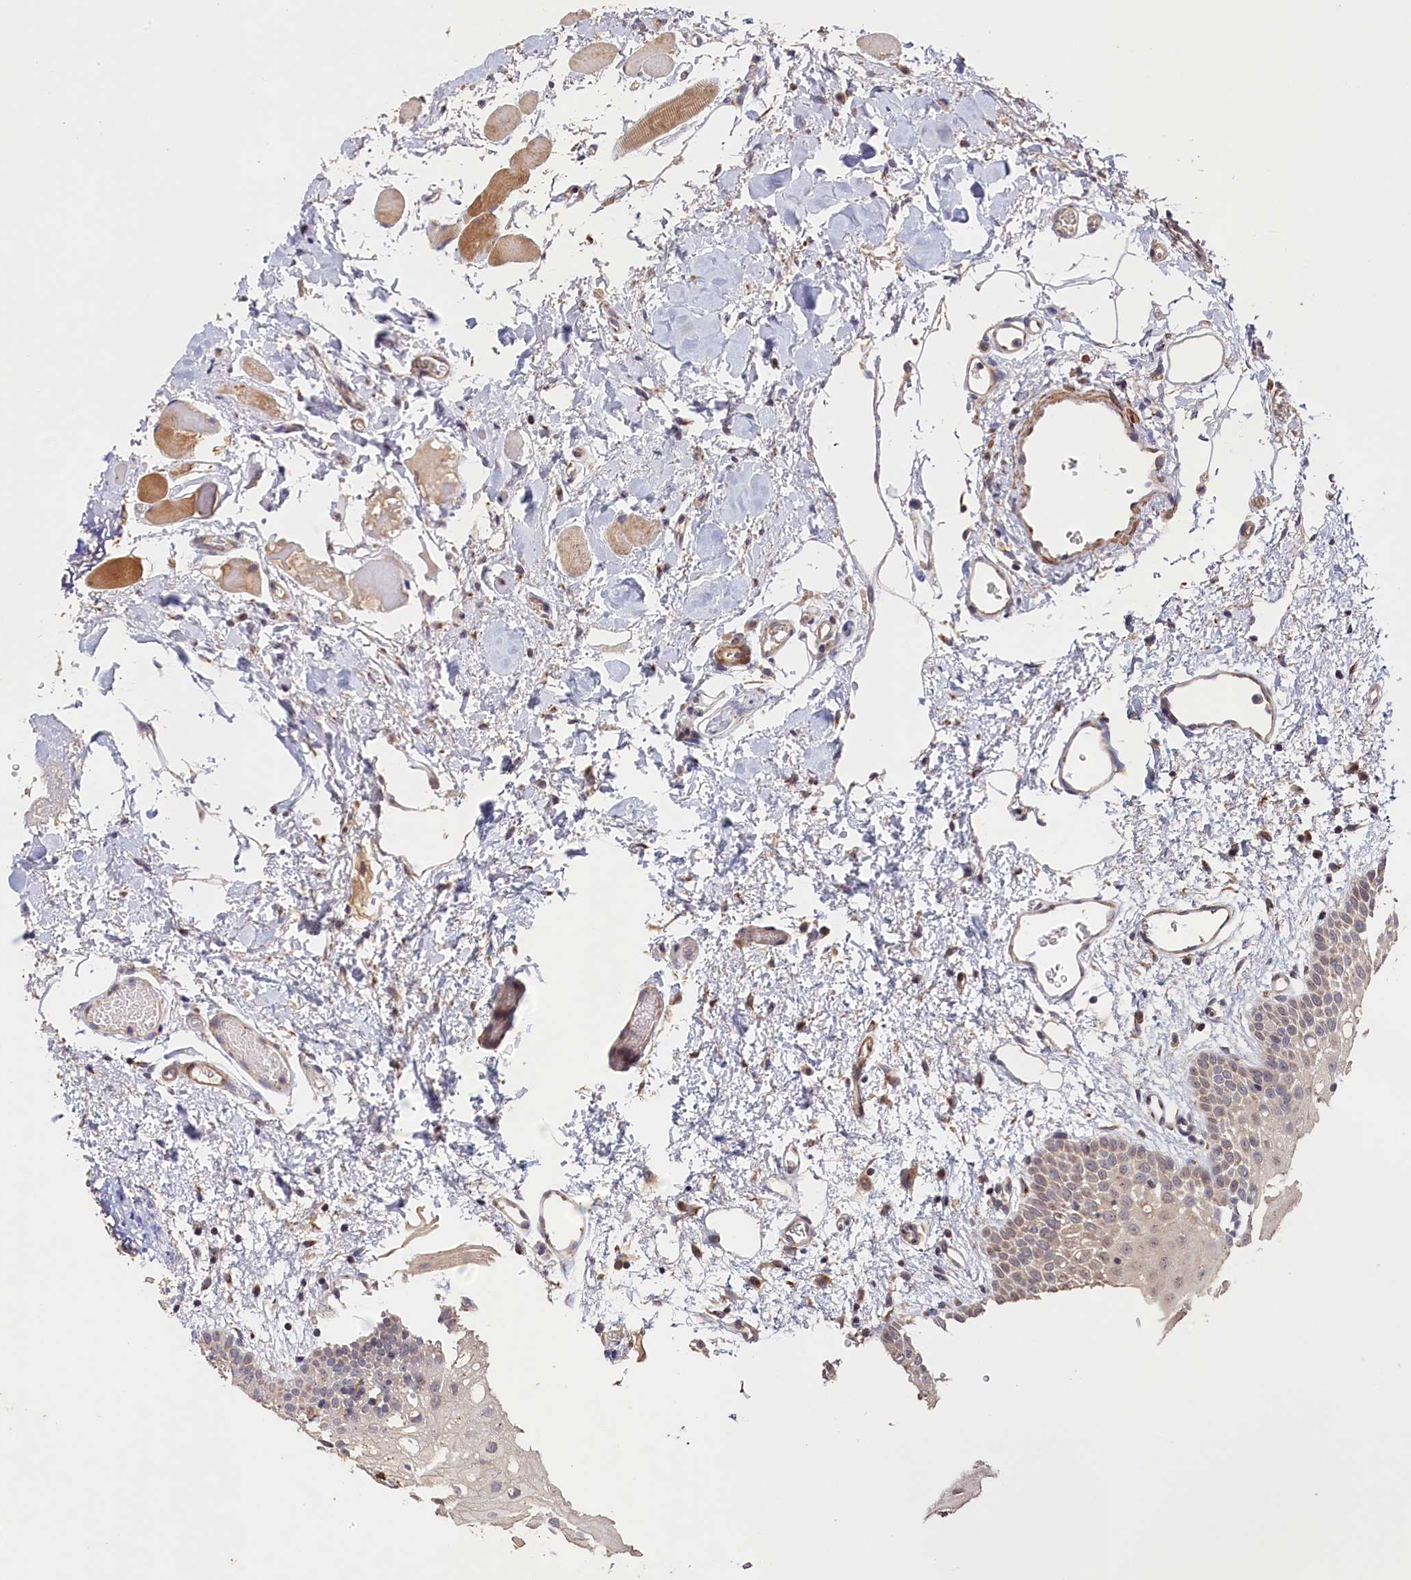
{"staining": {"intensity": "weak", "quantity": "25%-75%", "location": "cytoplasmic/membranous"}, "tissue": "oral mucosa", "cell_type": "Squamous epithelial cells", "image_type": "normal", "snomed": [{"axis": "morphology", "description": "Normal tissue, NOS"}, {"axis": "topography", "description": "Oral tissue"}, {"axis": "topography", "description": "Tounge, NOS"}], "caption": "Protein staining by immunohistochemistry reveals weak cytoplasmic/membranous staining in approximately 25%-75% of squamous epithelial cells in normal oral mucosa. The protein of interest is shown in brown color, while the nuclei are stained blue.", "gene": "TANGO6", "patient": {"sex": "female", "age": 73}}